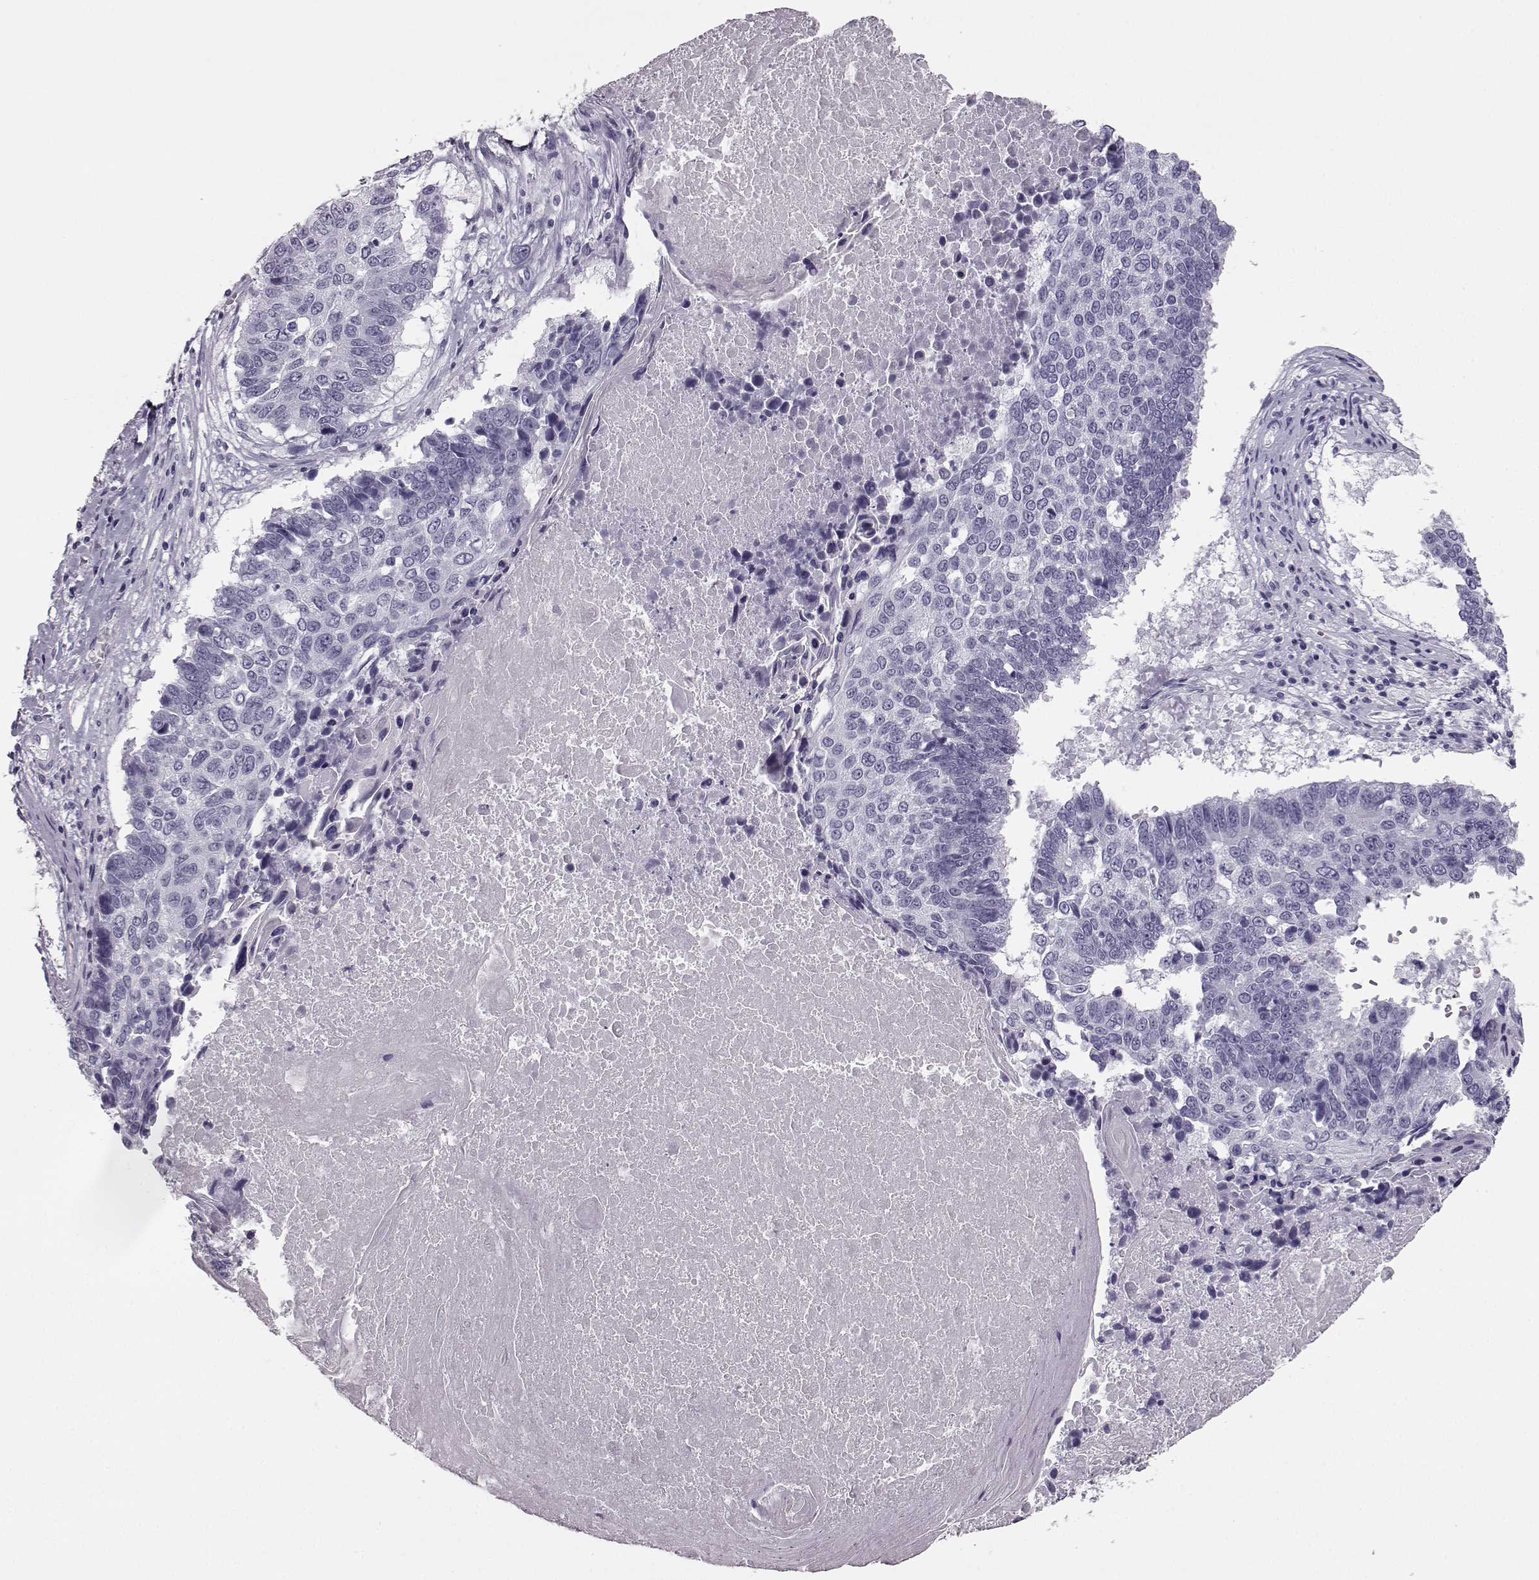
{"staining": {"intensity": "negative", "quantity": "none", "location": "none"}, "tissue": "lung cancer", "cell_type": "Tumor cells", "image_type": "cancer", "snomed": [{"axis": "morphology", "description": "Squamous cell carcinoma, NOS"}, {"axis": "topography", "description": "Lung"}], "caption": "IHC micrograph of neoplastic tissue: lung cancer stained with DAB reveals no significant protein staining in tumor cells.", "gene": "BFSP2", "patient": {"sex": "male", "age": 73}}